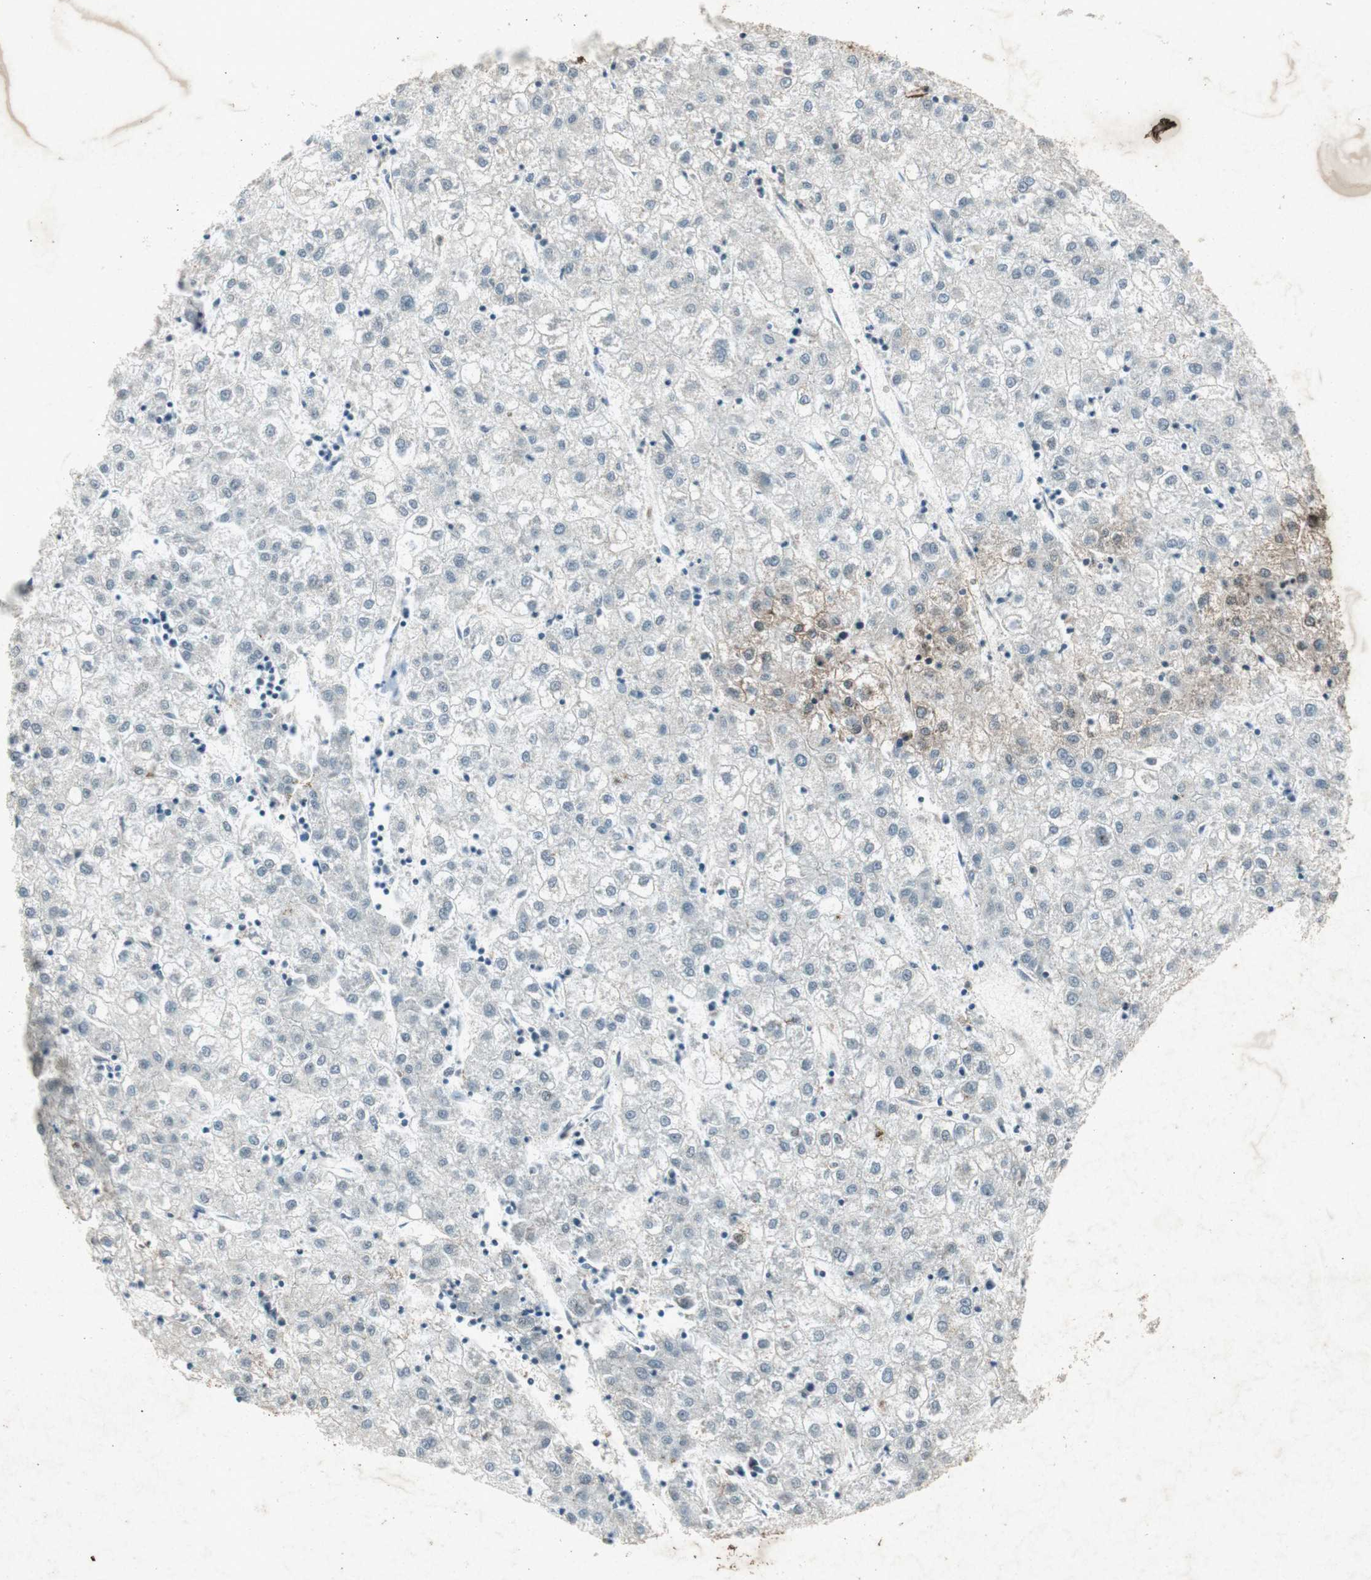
{"staining": {"intensity": "negative", "quantity": "none", "location": "none"}, "tissue": "liver cancer", "cell_type": "Tumor cells", "image_type": "cancer", "snomed": [{"axis": "morphology", "description": "Carcinoma, Hepatocellular, NOS"}, {"axis": "topography", "description": "Liver"}], "caption": "The immunohistochemistry (IHC) image has no significant positivity in tumor cells of liver hepatocellular carcinoma tissue. Brightfield microscopy of immunohistochemistry (IHC) stained with DAB (3,3'-diaminobenzidine) (brown) and hematoxylin (blue), captured at high magnification.", "gene": "TYROBP", "patient": {"sex": "male", "age": 72}}